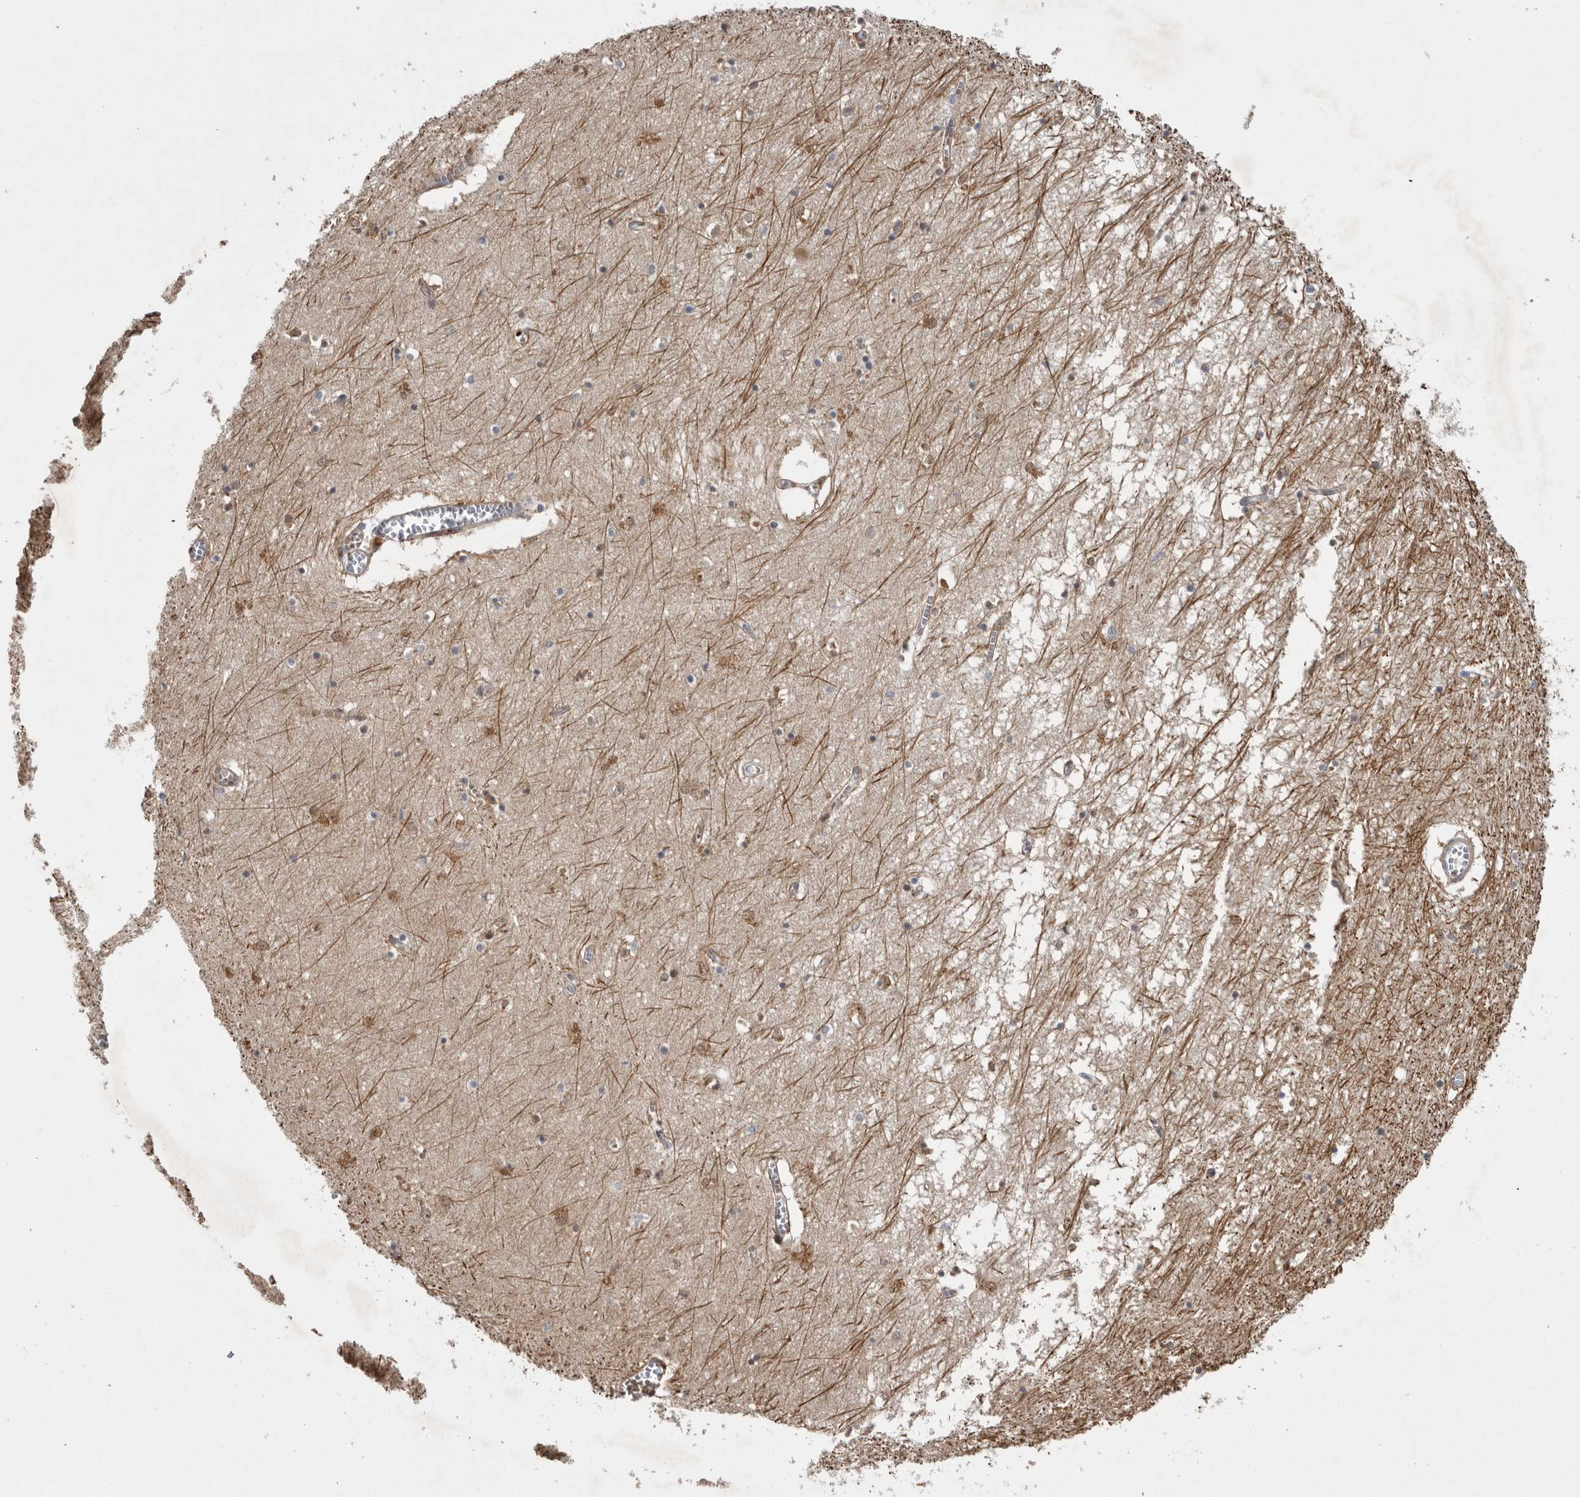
{"staining": {"intensity": "moderate", "quantity": "25%-75%", "location": "cytoplasmic/membranous,nuclear"}, "tissue": "hippocampus", "cell_type": "Glial cells", "image_type": "normal", "snomed": [{"axis": "morphology", "description": "Normal tissue, NOS"}, {"axis": "topography", "description": "Hippocampus"}], "caption": "Immunohistochemical staining of benign hippocampus demonstrates 25%-75% levels of moderate cytoplasmic/membranous,nuclear protein positivity in about 25%-75% of glial cells.", "gene": "MPDZ", "patient": {"sex": "male", "age": 70}}